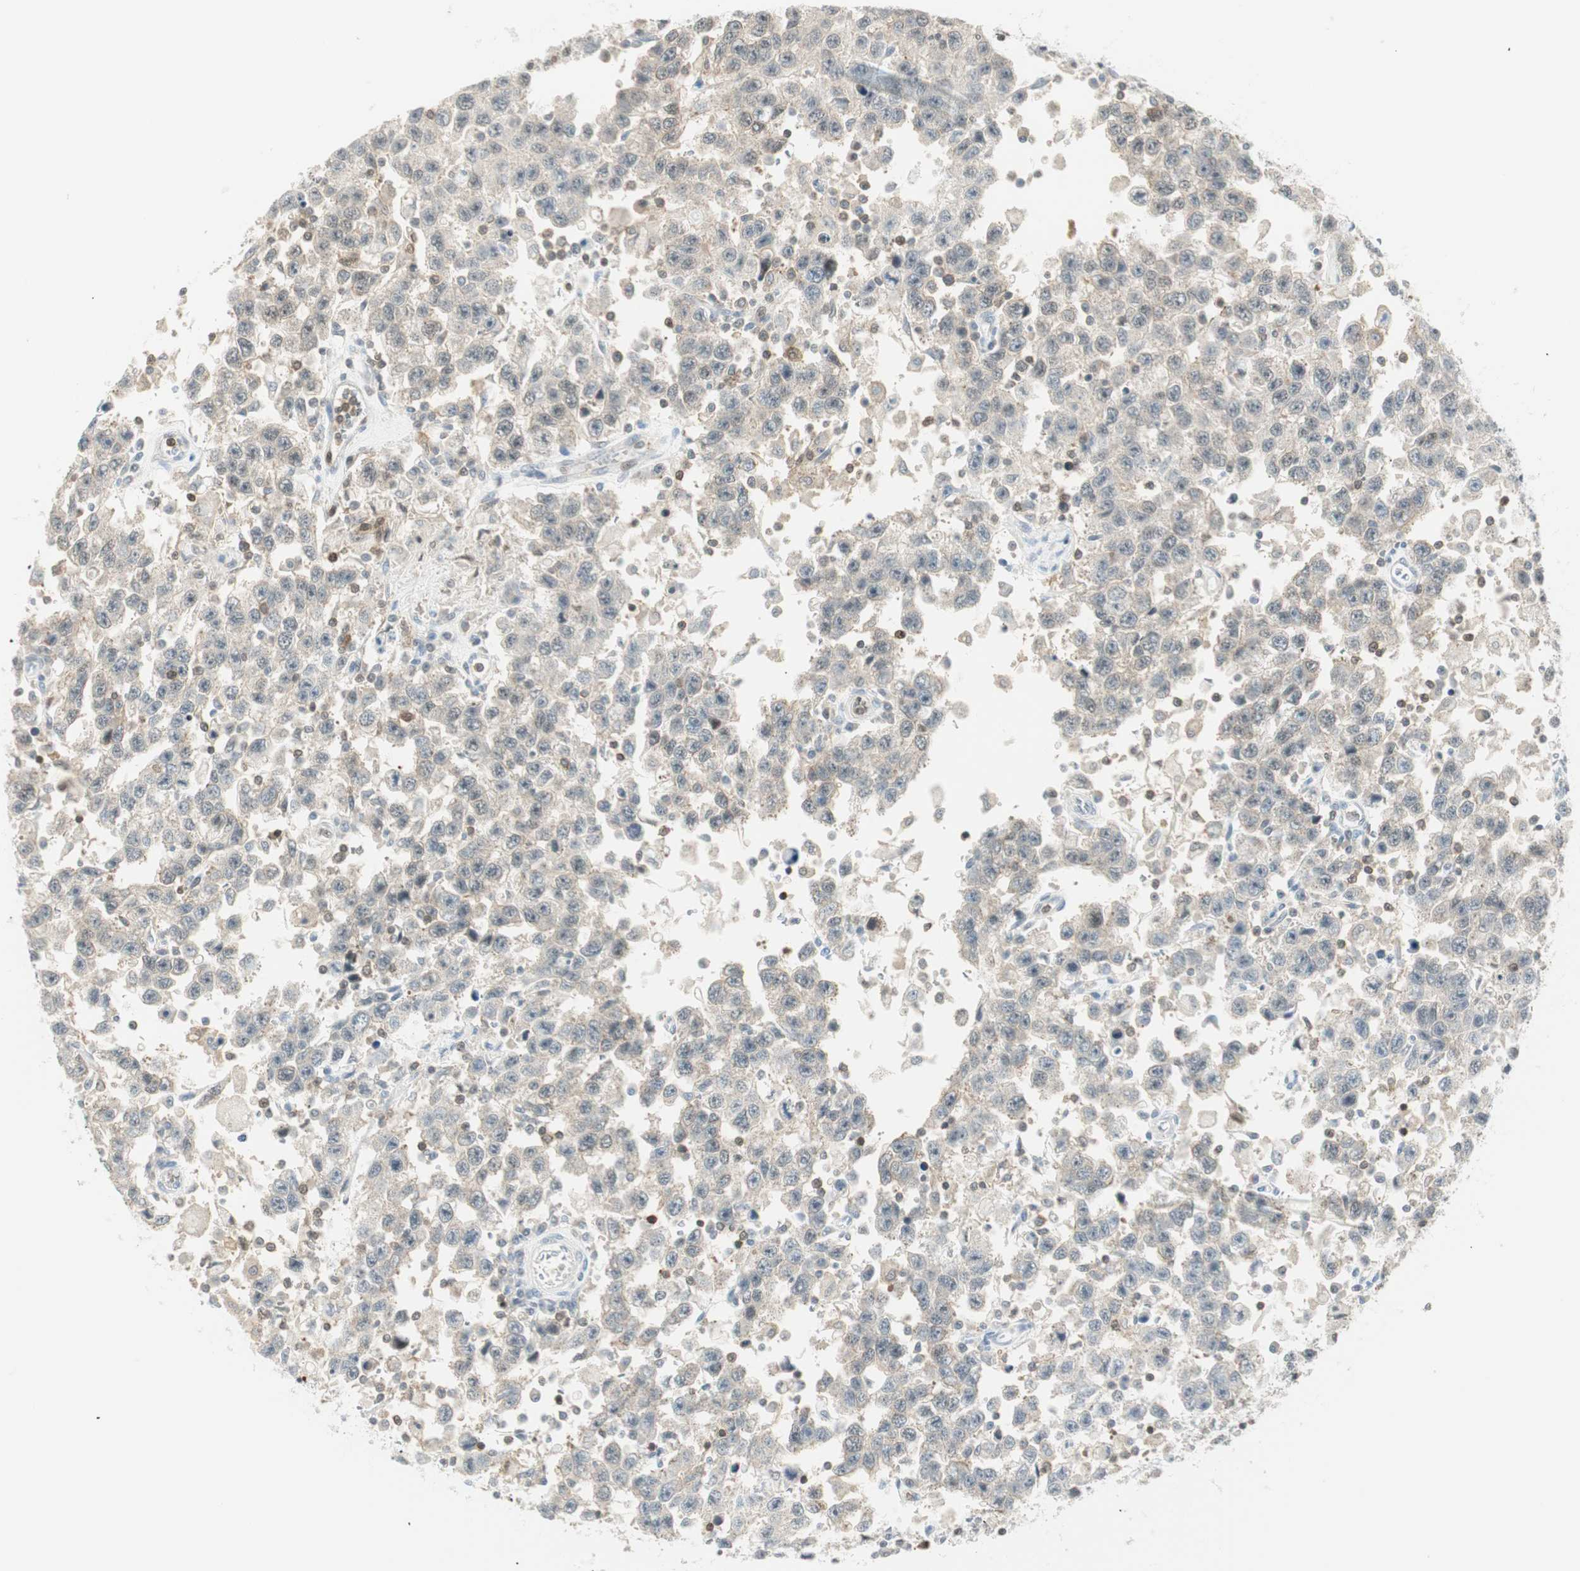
{"staining": {"intensity": "weak", "quantity": ">75%", "location": "cytoplasmic/membranous"}, "tissue": "testis cancer", "cell_type": "Tumor cells", "image_type": "cancer", "snomed": [{"axis": "morphology", "description": "Seminoma, NOS"}, {"axis": "topography", "description": "Testis"}], "caption": "Testis cancer (seminoma) stained with DAB immunohistochemistry shows low levels of weak cytoplasmic/membranous expression in about >75% of tumor cells.", "gene": "PPP1CA", "patient": {"sex": "male", "age": 41}}